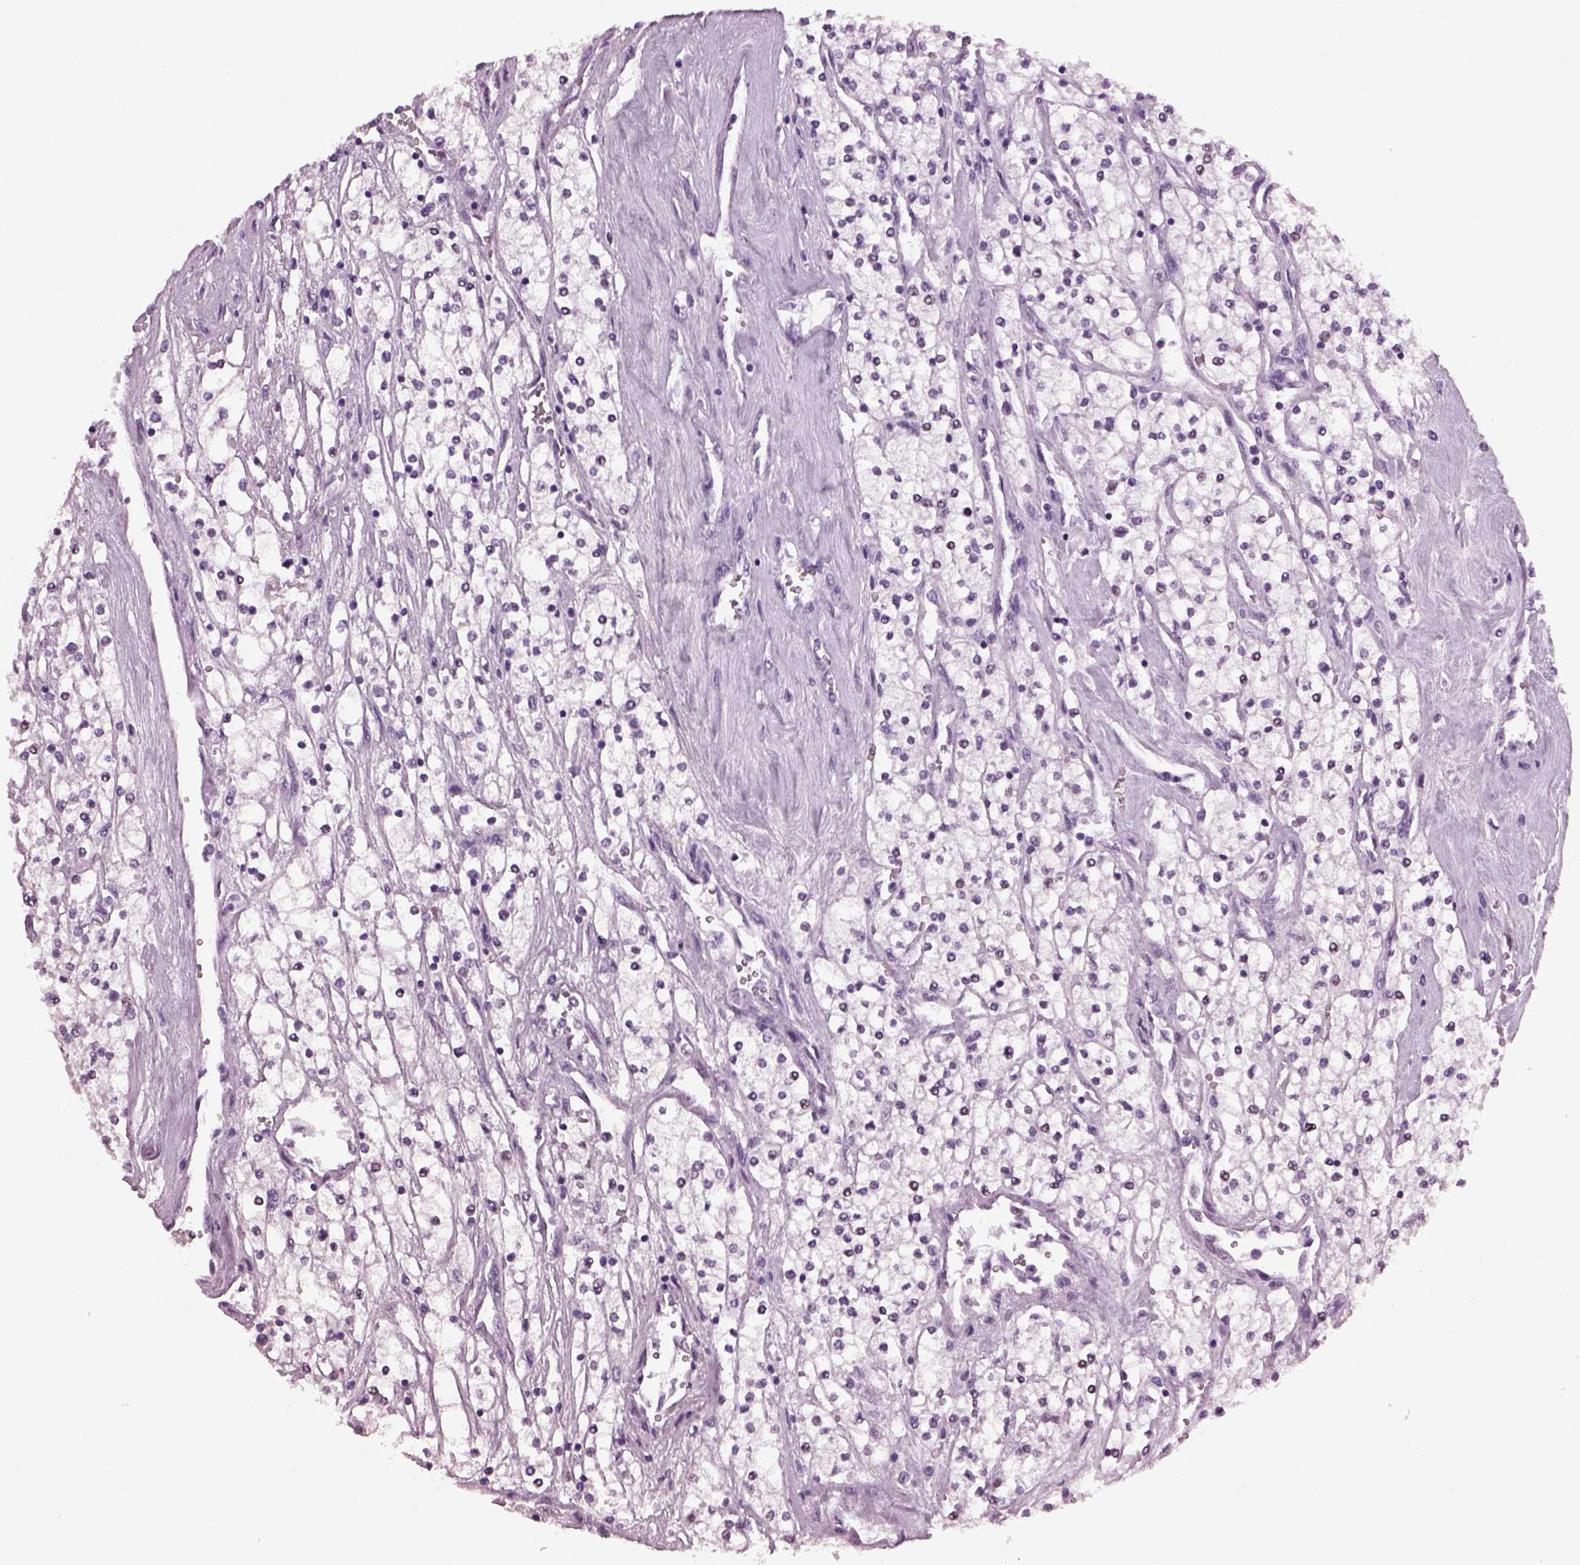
{"staining": {"intensity": "negative", "quantity": "none", "location": "none"}, "tissue": "renal cancer", "cell_type": "Tumor cells", "image_type": "cancer", "snomed": [{"axis": "morphology", "description": "Adenocarcinoma, NOS"}, {"axis": "topography", "description": "Kidney"}], "caption": "Micrograph shows no protein expression in tumor cells of adenocarcinoma (renal) tissue.", "gene": "KRTAP3-2", "patient": {"sex": "male", "age": 80}}